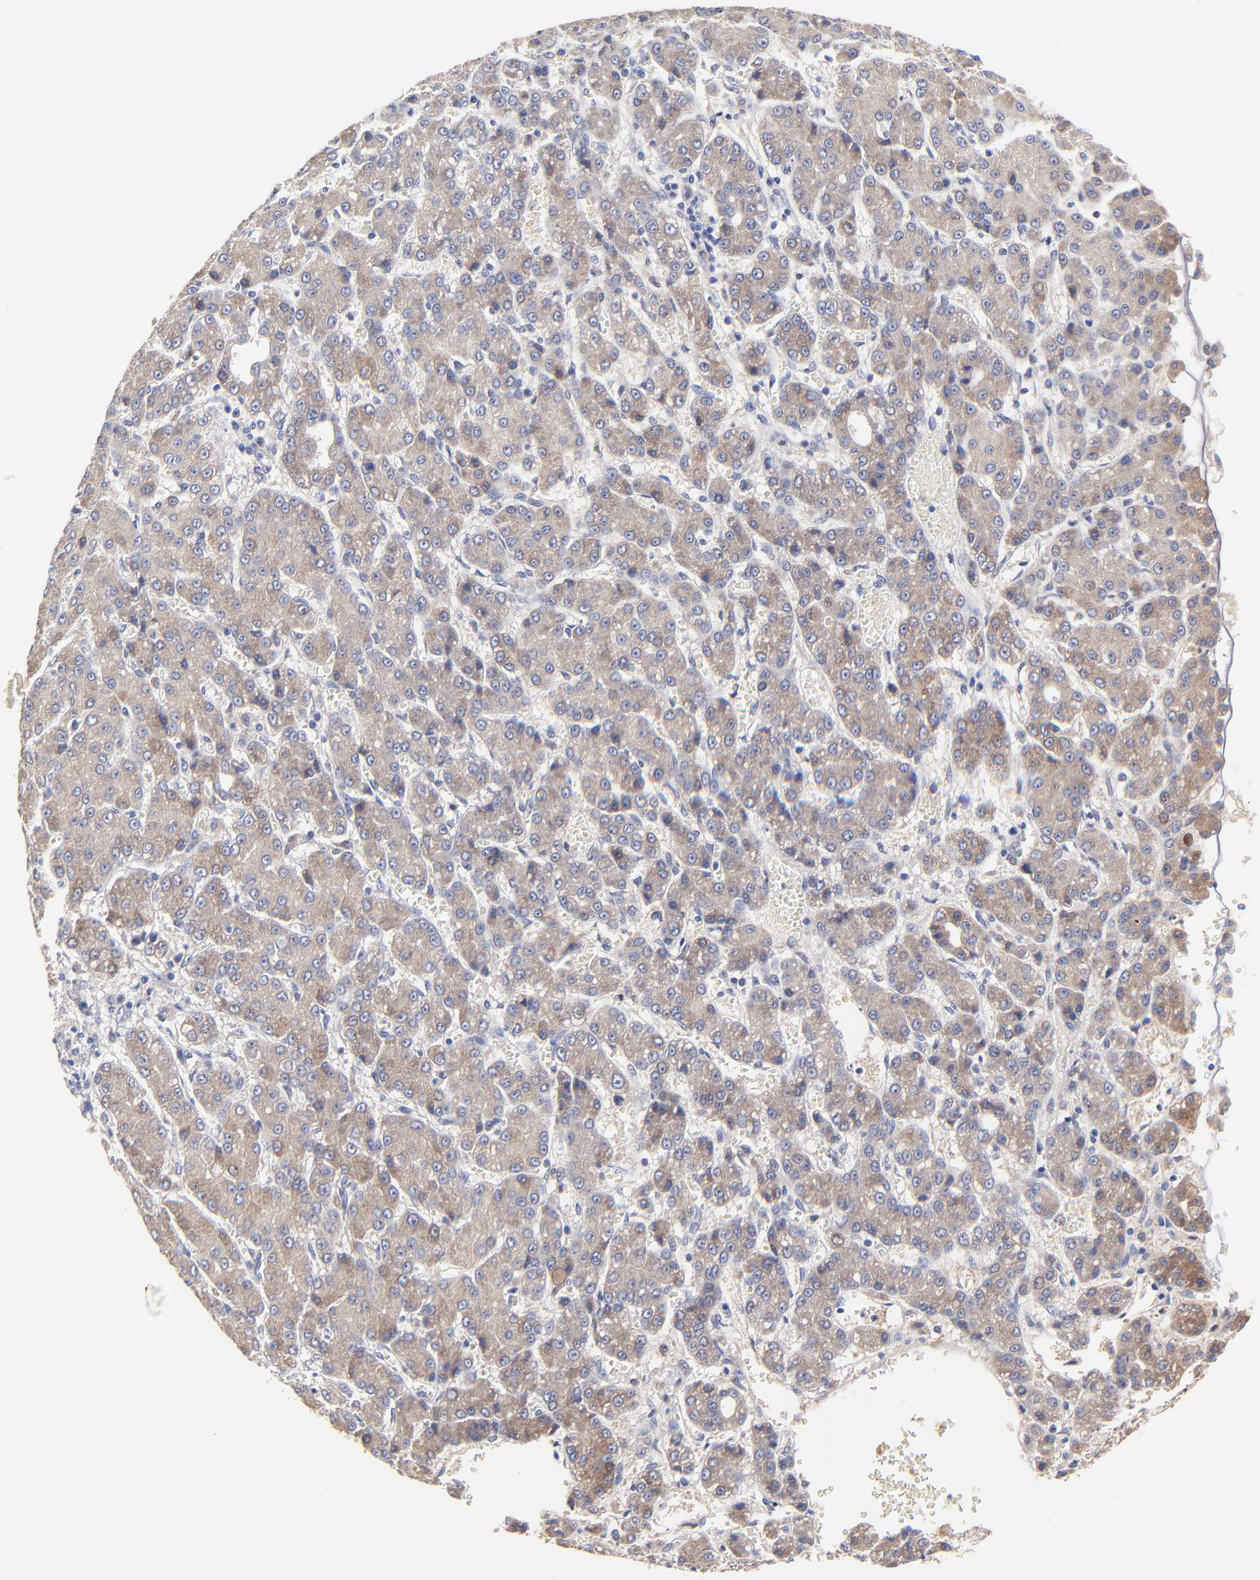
{"staining": {"intensity": "weak", "quantity": ">75%", "location": "cytoplasmic/membranous"}, "tissue": "liver cancer", "cell_type": "Tumor cells", "image_type": "cancer", "snomed": [{"axis": "morphology", "description": "Carcinoma, Hepatocellular, NOS"}, {"axis": "topography", "description": "Liver"}], "caption": "IHC of liver cancer (hepatocellular carcinoma) demonstrates low levels of weak cytoplasmic/membranous positivity in approximately >75% of tumor cells.", "gene": "PPFIBP2", "patient": {"sex": "male", "age": 69}}